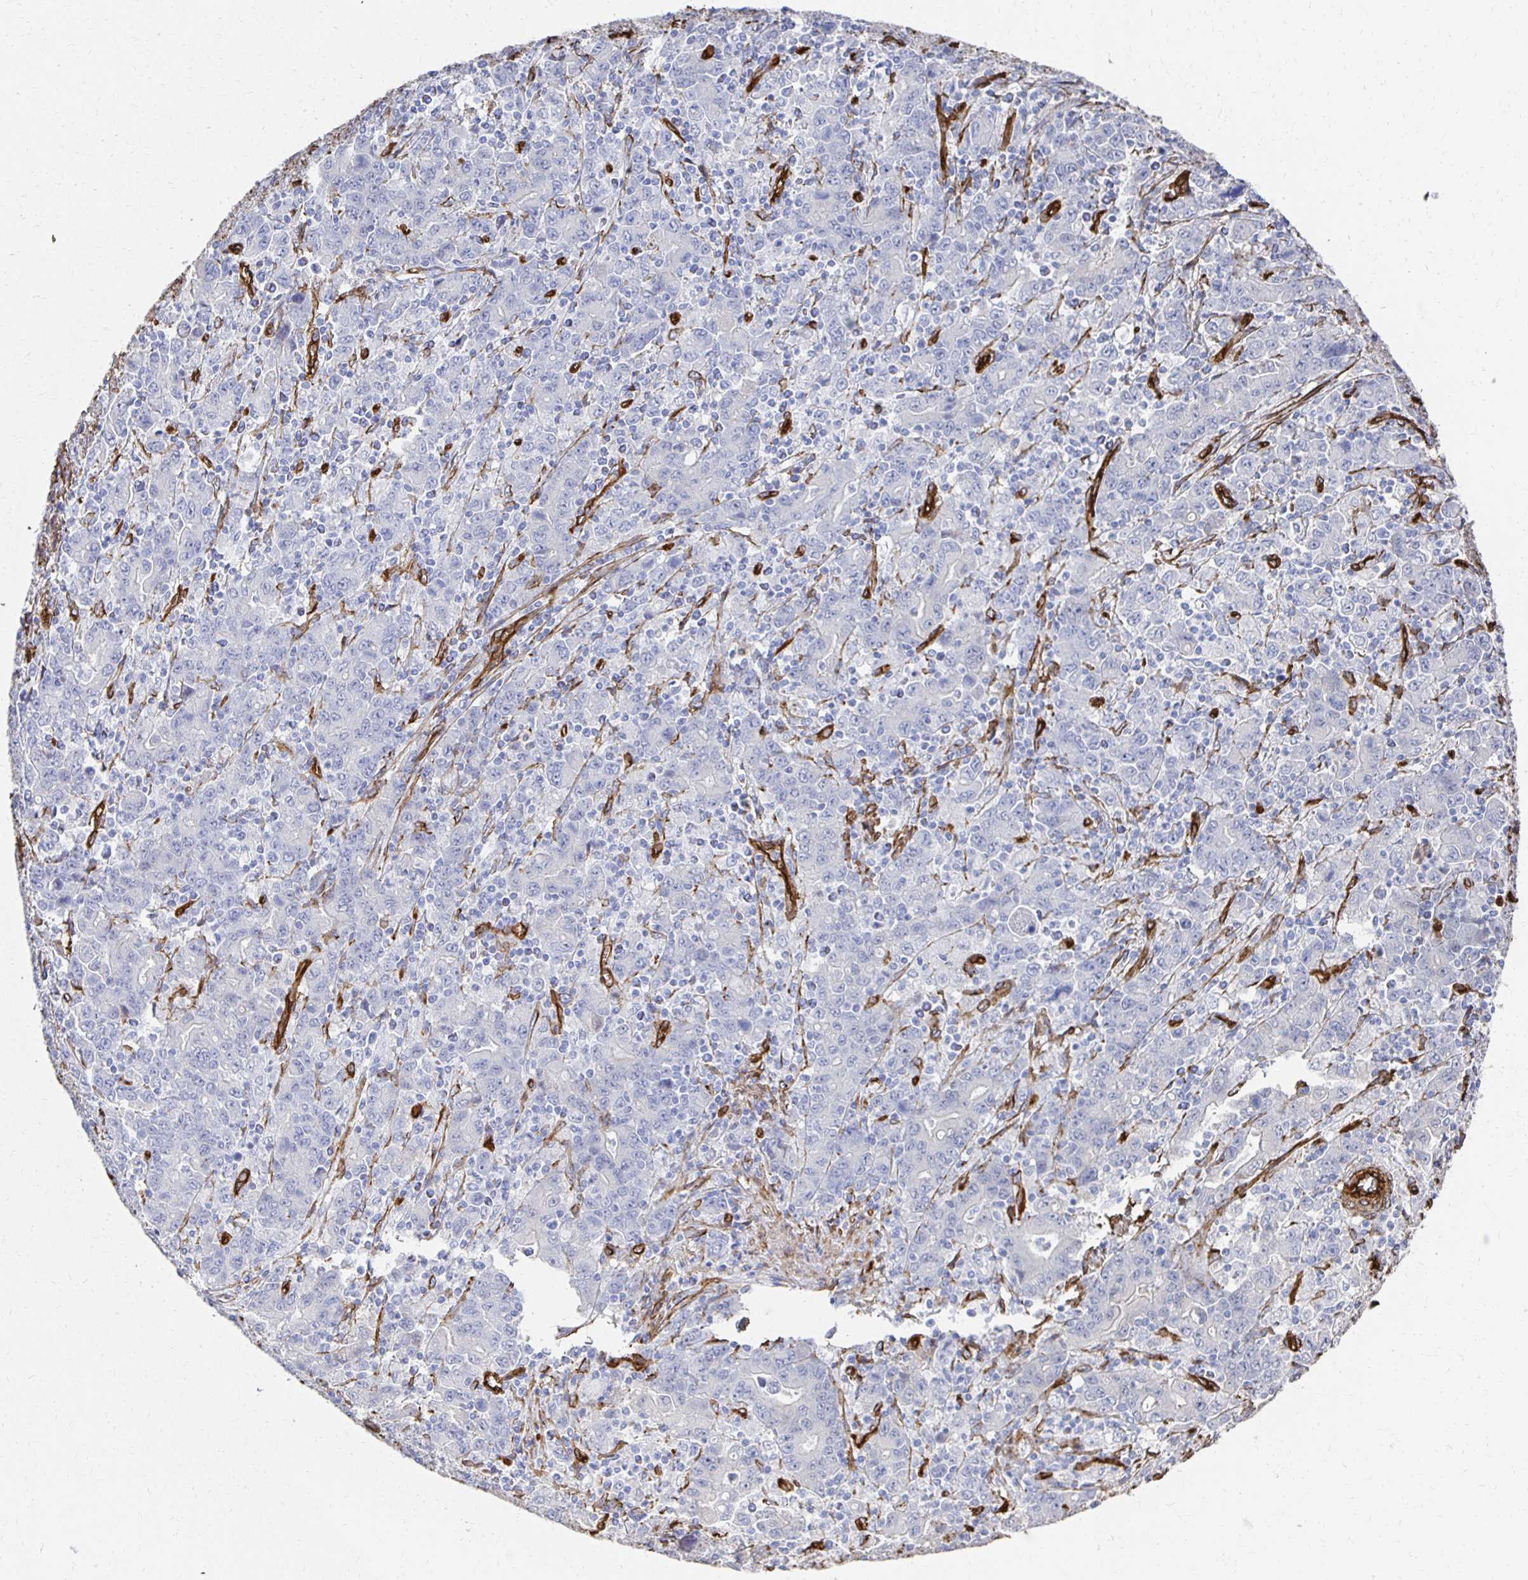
{"staining": {"intensity": "negative", "quantity": "none", "location": "none"}, "tissue": "stomach cancer", "cell_type": "Tumor cells", "image_type": "cancer", "snomed": [{"axis": "morphology", "description": "Adenocarcinoma, NOS"}, {"axis": "topography", "description": "Stomach, upper"}], "caption": "Stomach cancer (adenocarcinoma) stained for a protein using immunohistochemistry exhibits no staining tumor cells.", "gene": "VIPR2", "patient": {"sex": "male", "age": 69}}